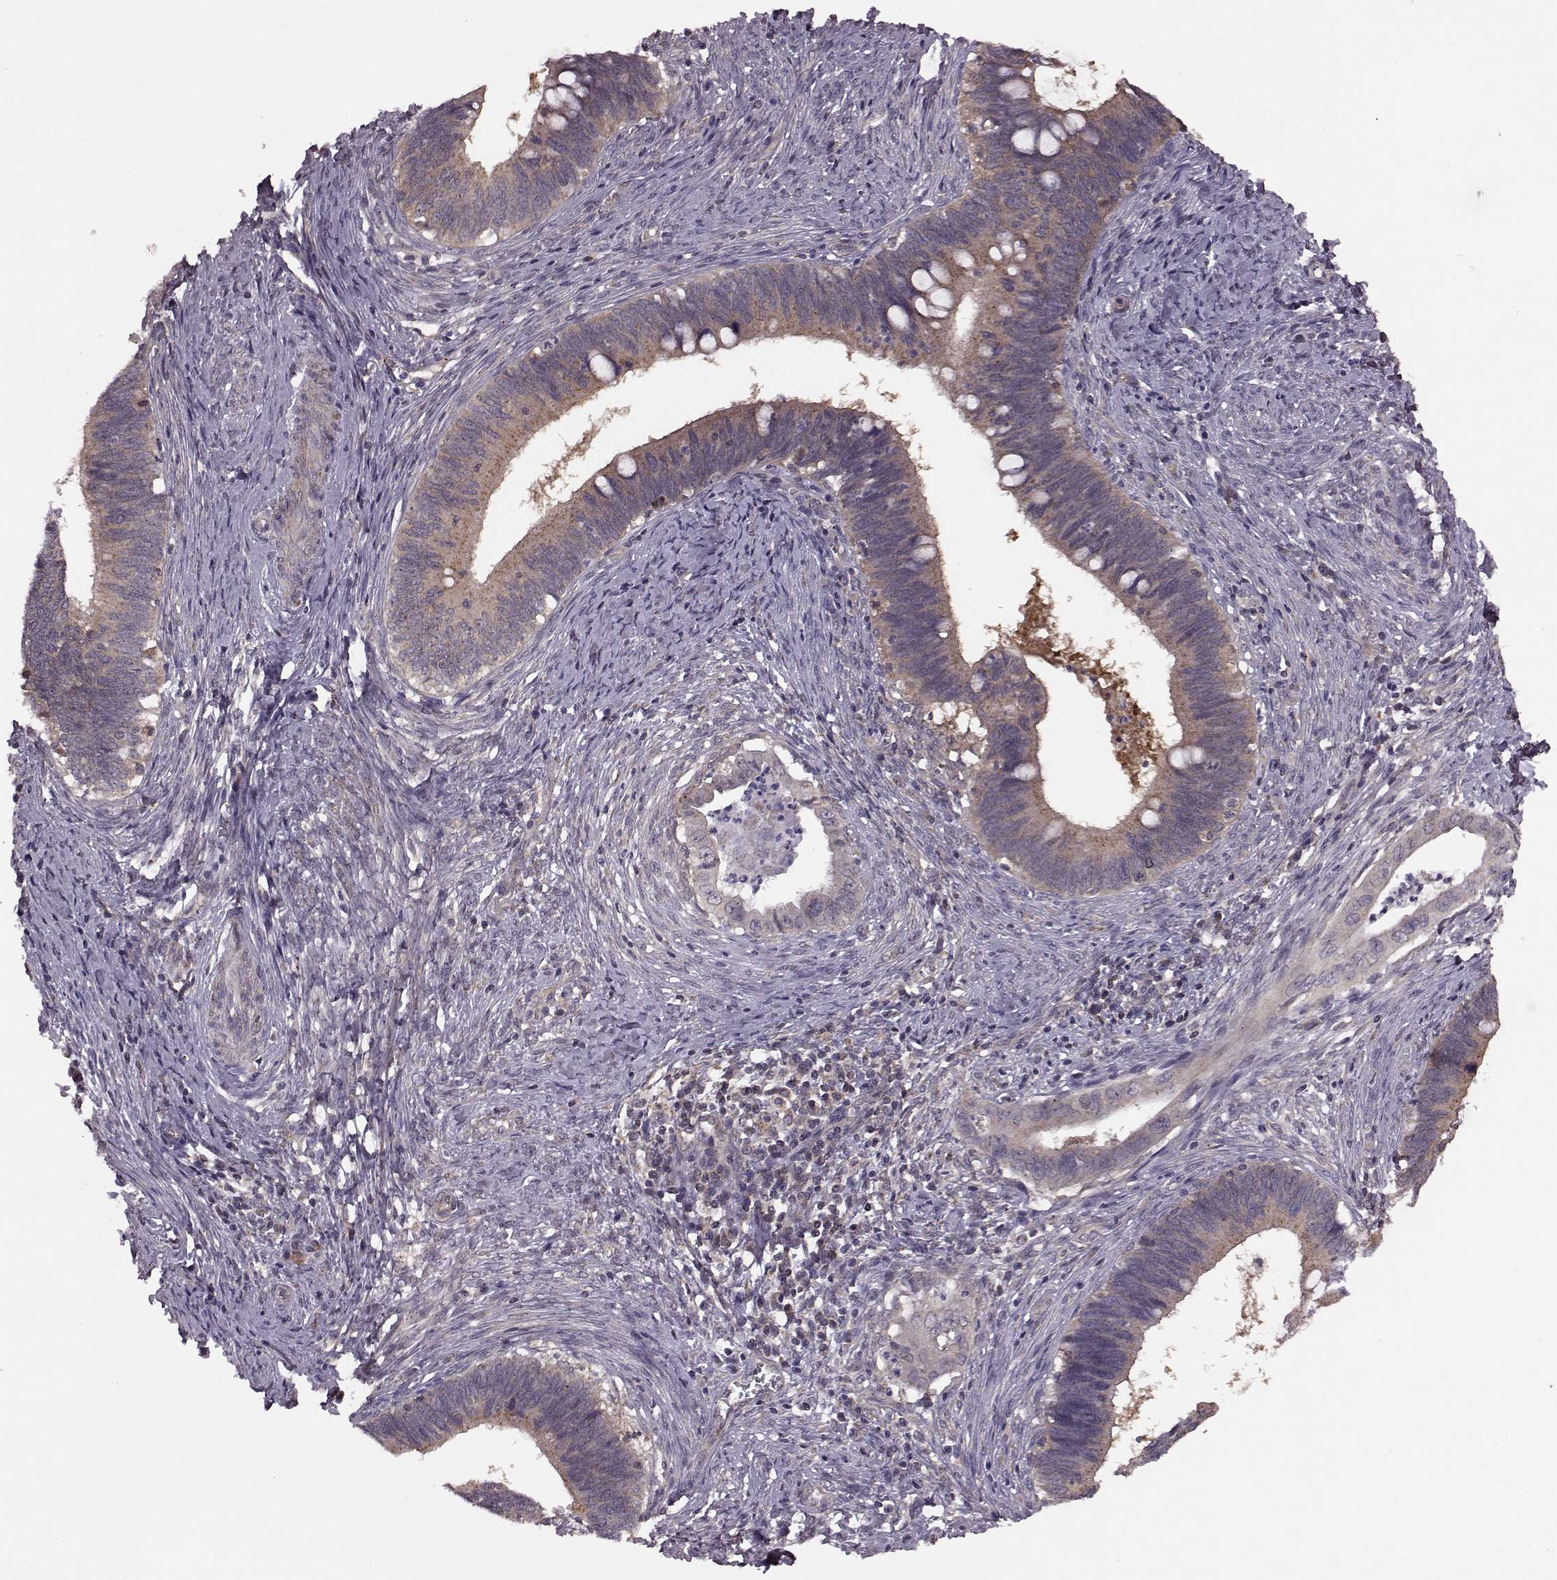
{"staining": {"intensity": "moderate", "quantity": ">75%", "location": "cytoplasmic/membranous"}, "tissue": "cervical cancer", "cell_type": "Tumor cells", "image_type": "cancer", "snomed": [{"axis": "morphology", "description": "Adenocarcinoma, NOS"}, {"axis": "topography", "description": "Cervix"}], "caption": "Moderate cytoplasmic/membranous protein staining is seen in approximately >75% of tumor cells in cervical adenocarcinoma. Nuclei are stained in blue.", "gene": "FNIP2", "patient": {"sex": "female", "age": 42}}